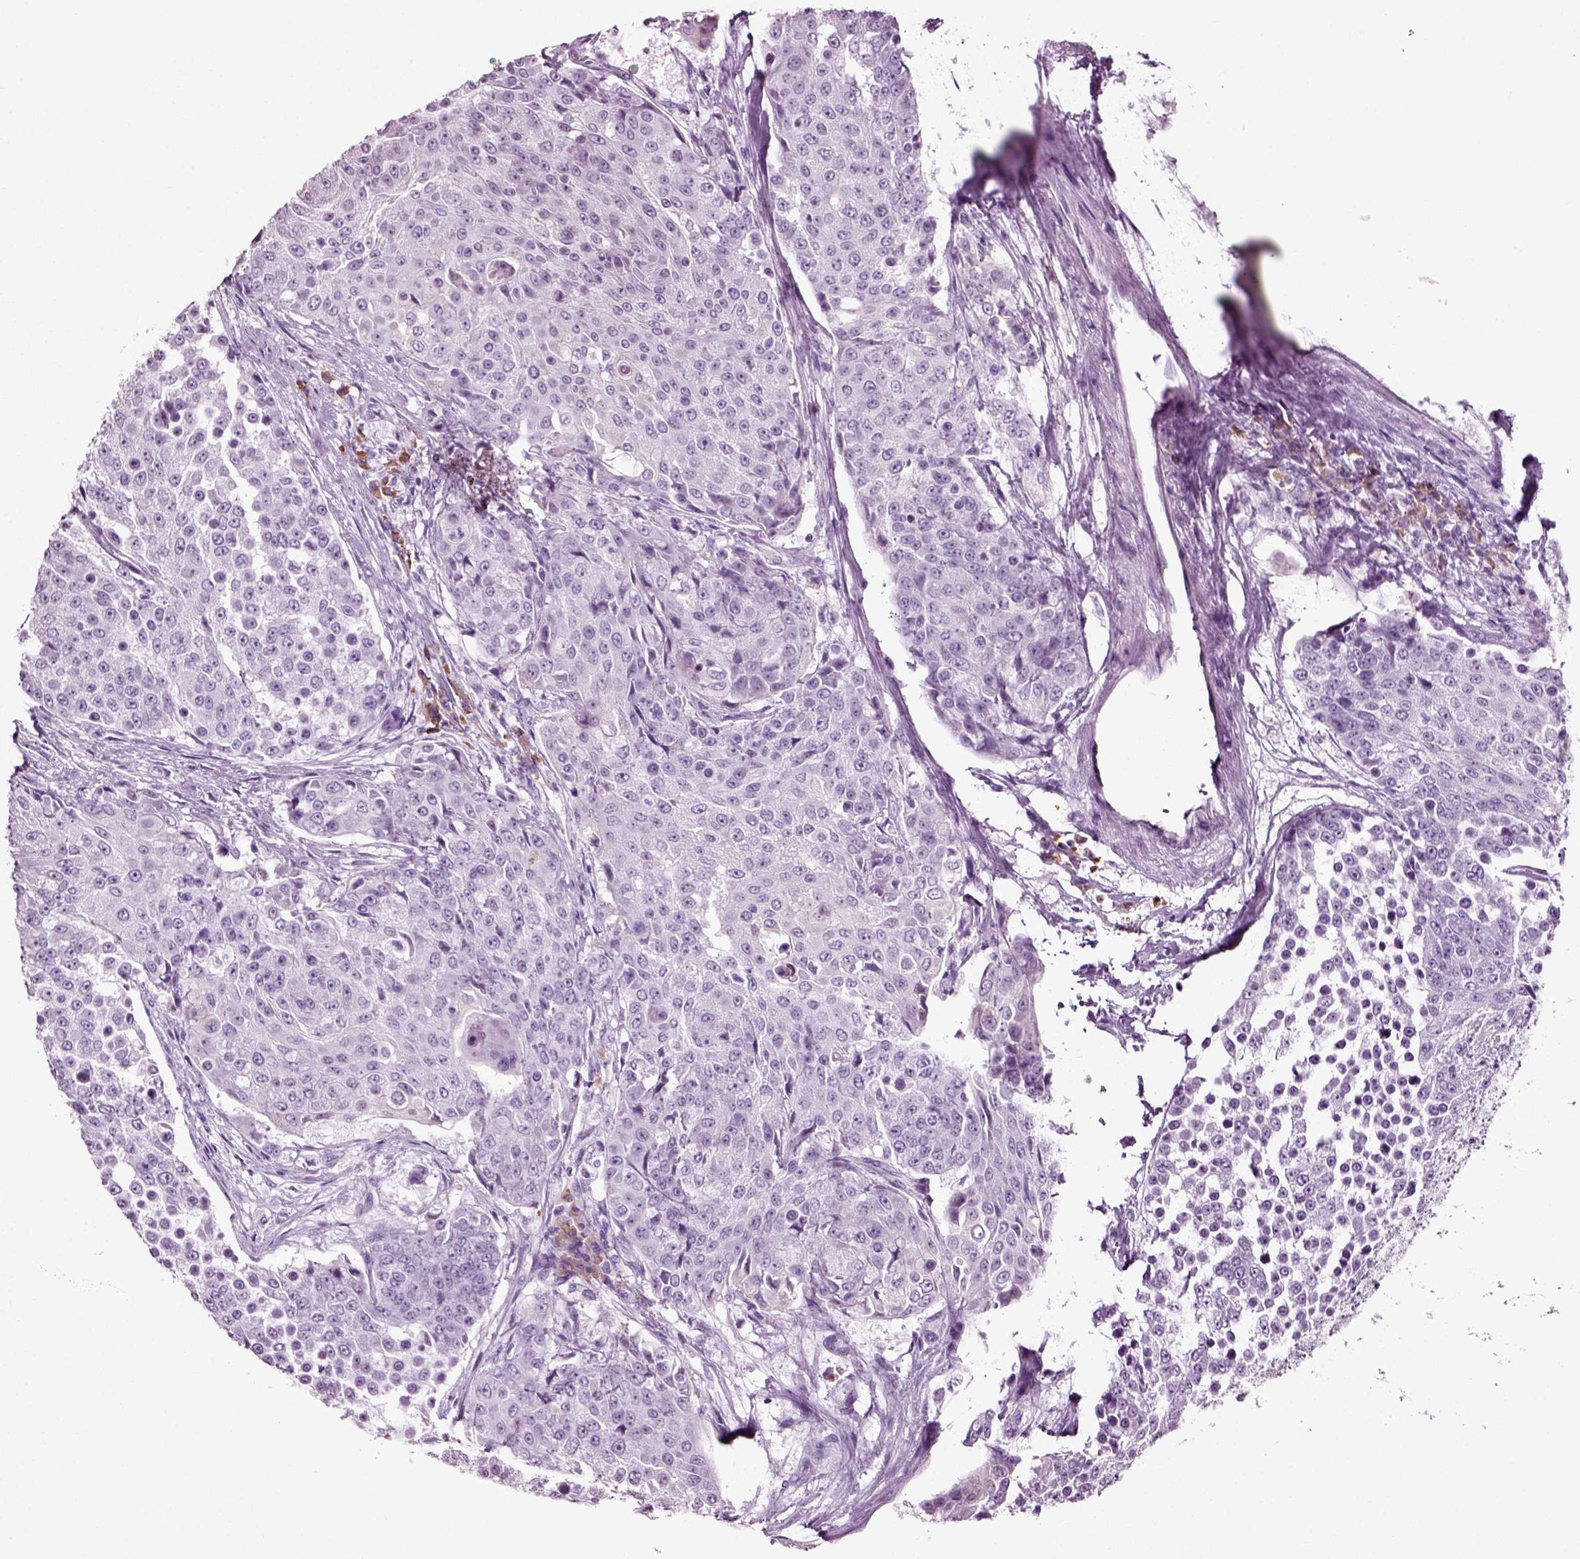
{"staining": {"intensity": "negative", "quantity": "none", "location": "none"}, "tissue": "urothelial cancer", "cell_type": "Tumor cells", "image_type": "cancer", "snomed": [{"axis": "morphology", "description": "Urothelial carcinoma, High grade"}, {"axis": "topography", "description": "Urinary bladder"}], "caption": "Urothelial cancer was stained to show a protein in brown. There is no significant expression in tumor cells.", "gene": "SLC26A8", "patient": {"sex": "female", "age": 63}}